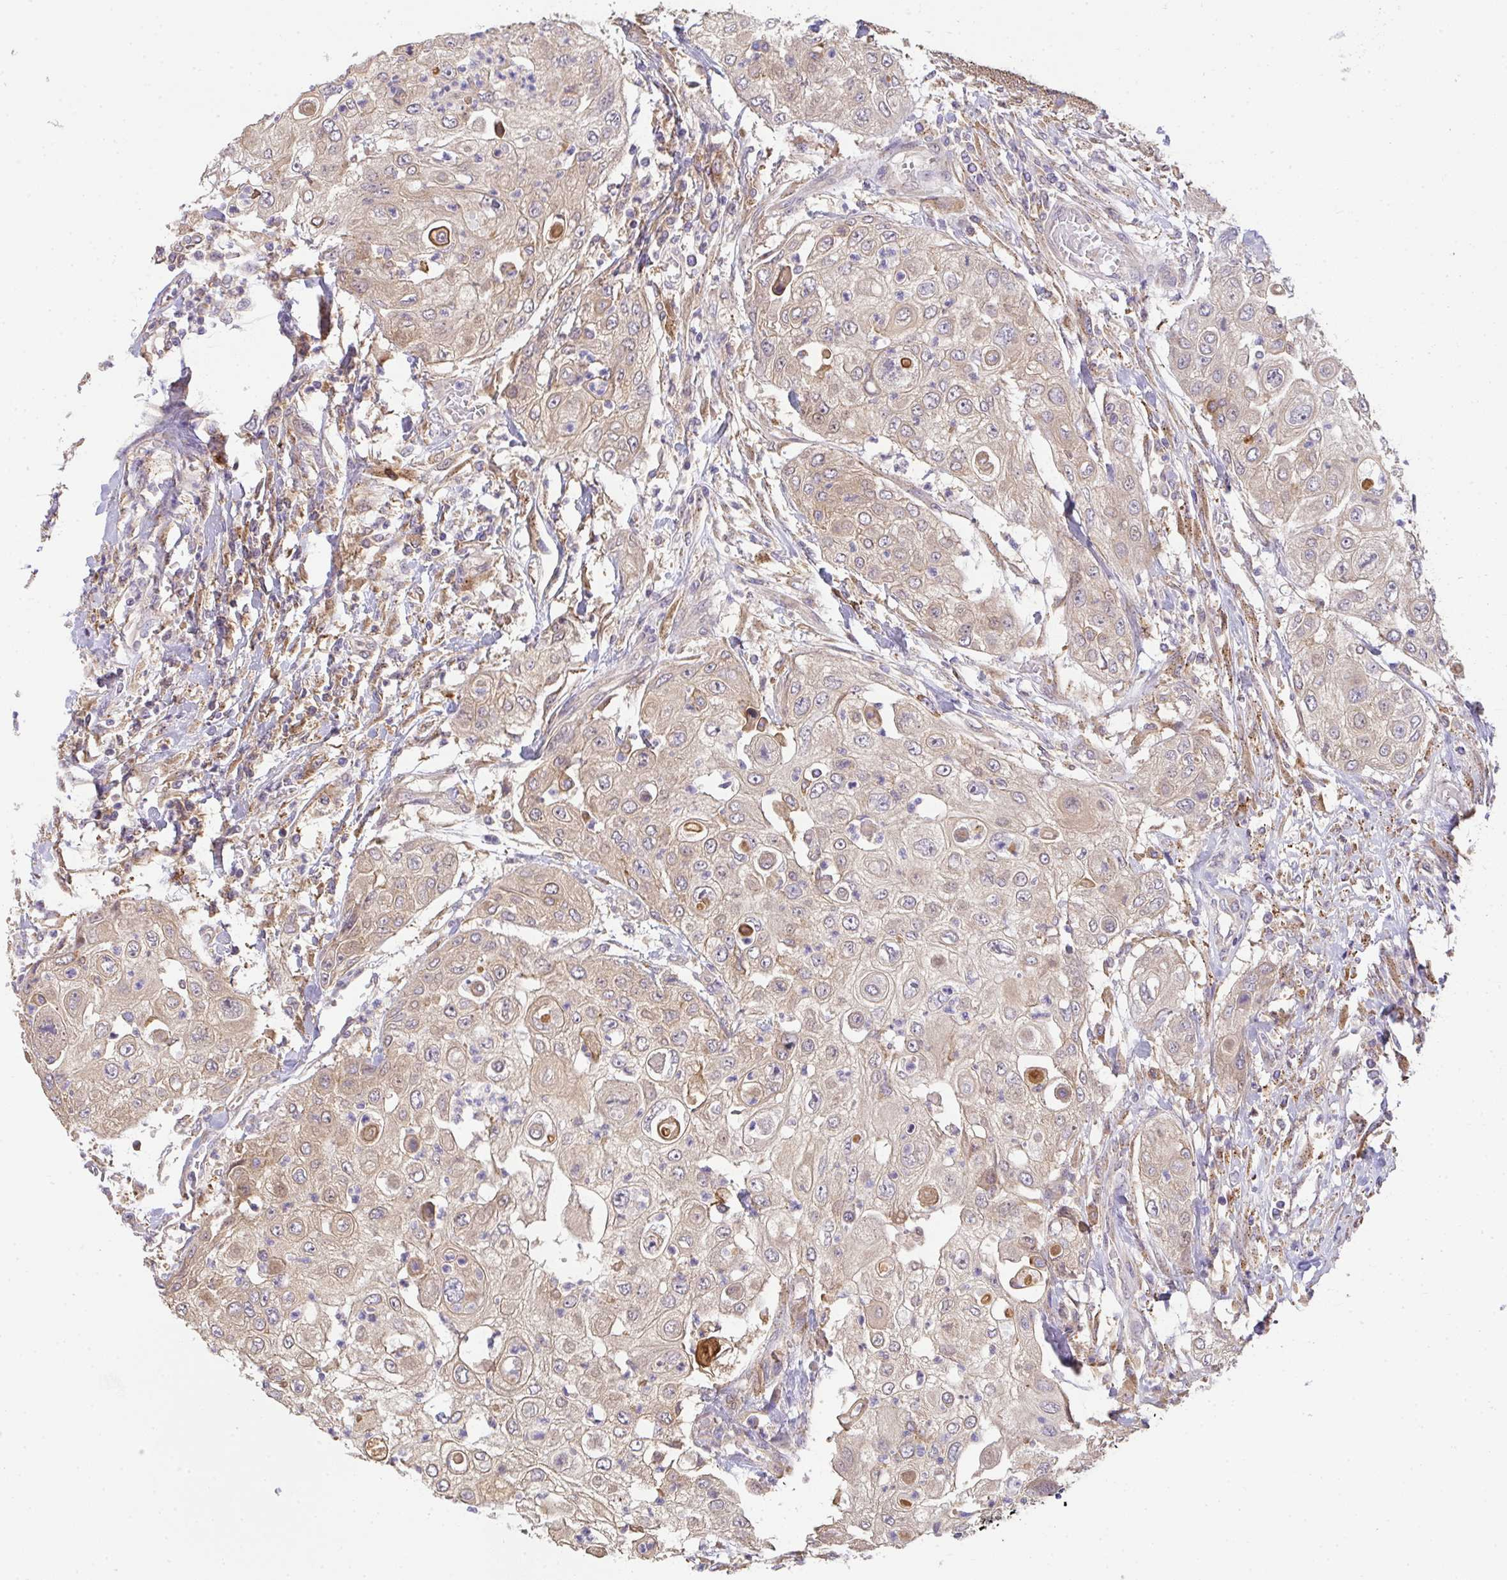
{"staining": {"intensity": "weak", "quantity": "25%-75%", "location": "cytoplasmic/membranous"}, "tissue": "urothelial cancer", "cell_type": "Tumor cells", "image_type": "cancer", "snomed": [{"axis": "morphology", "description": "Urothelial carcinoma, High grade"}, {"axis": "topography", "description": "Urinary bladder"}], "caption": "Immunohistochemistry of human urothelial cancer displays low levels of weak cytoplasmic/membranous expression in about 25%-75% of tumor cells.", "gene": "EEF1AKMT1", "patient": {"sex": "female", "age": 79}}